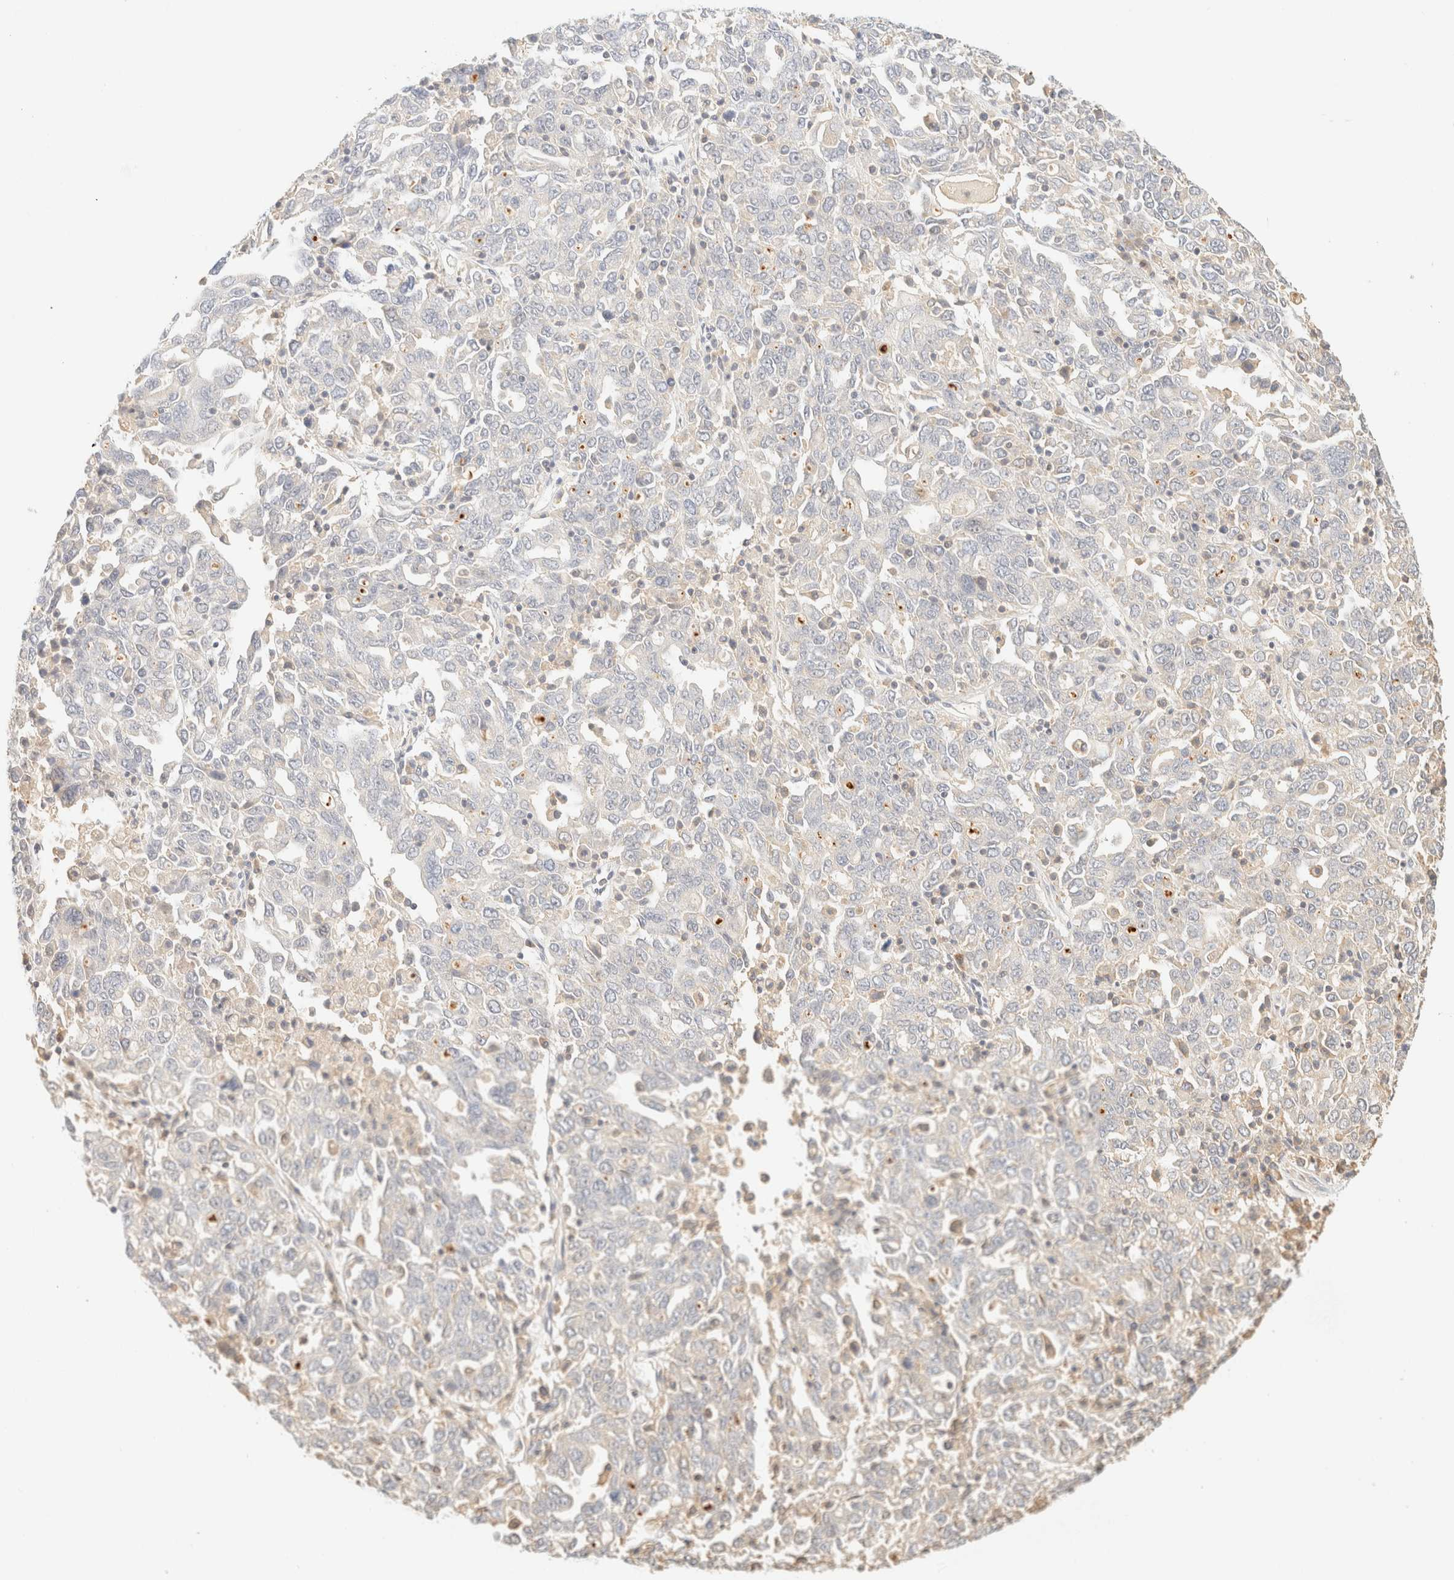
{"staining": {"intensity": "negative", "quantity": "none", "location": "none"}, "tissue": "ovarian cancer", "cell_type": "Tumor cells", "image_type": "cancer", "snomed": [{"axis": "morphology", "description": "Carcinoma, endometroid"}, {"axis": "topography", "description": "Ovary"}], "caption": "Tumor cells are negative for protein expression in human ovarian endometroid carcinoma.", "gene": "TIMD4", "patient": {"sex": "female", "age": 62}}